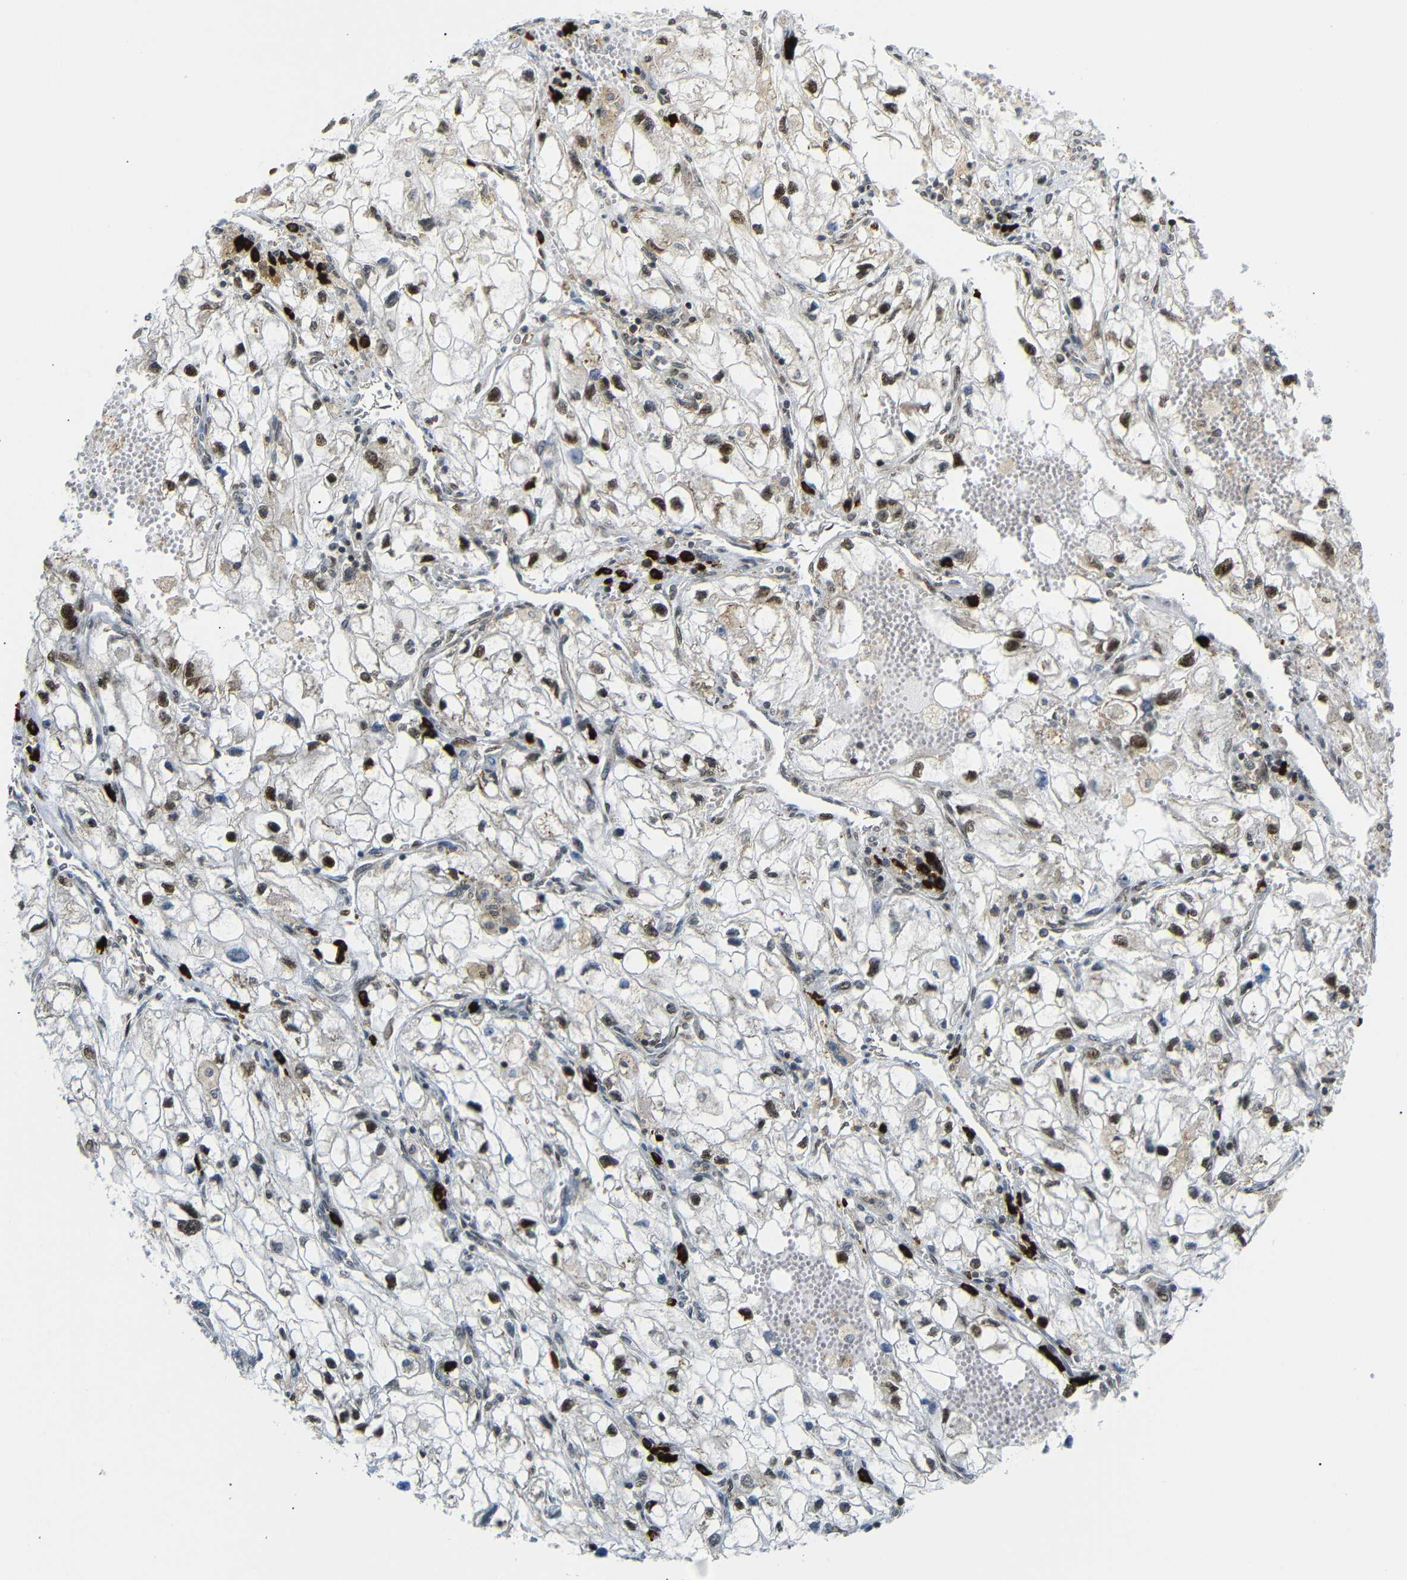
{"staining": {"intensity": "strong", "quantity": "25%-75%", "location": "nuclear"}, "tissue": "renal cancer", "cell_type": "Tumor cells", "image_type": "cancer", "snomed": [{"axis": "morphology", "description": "Adenocarcinoma, NOS"}, {"axis": "topography", "description": "Kidney"}], "caption": "Brown immunohistochemical staining in human renal cancer (adenocarcinoma) reveals strong nuclear expression in approximately 25%-75% of tumor cells.", "gene": "SPCS2", "patient": {"sex": "female", "age": 70}}